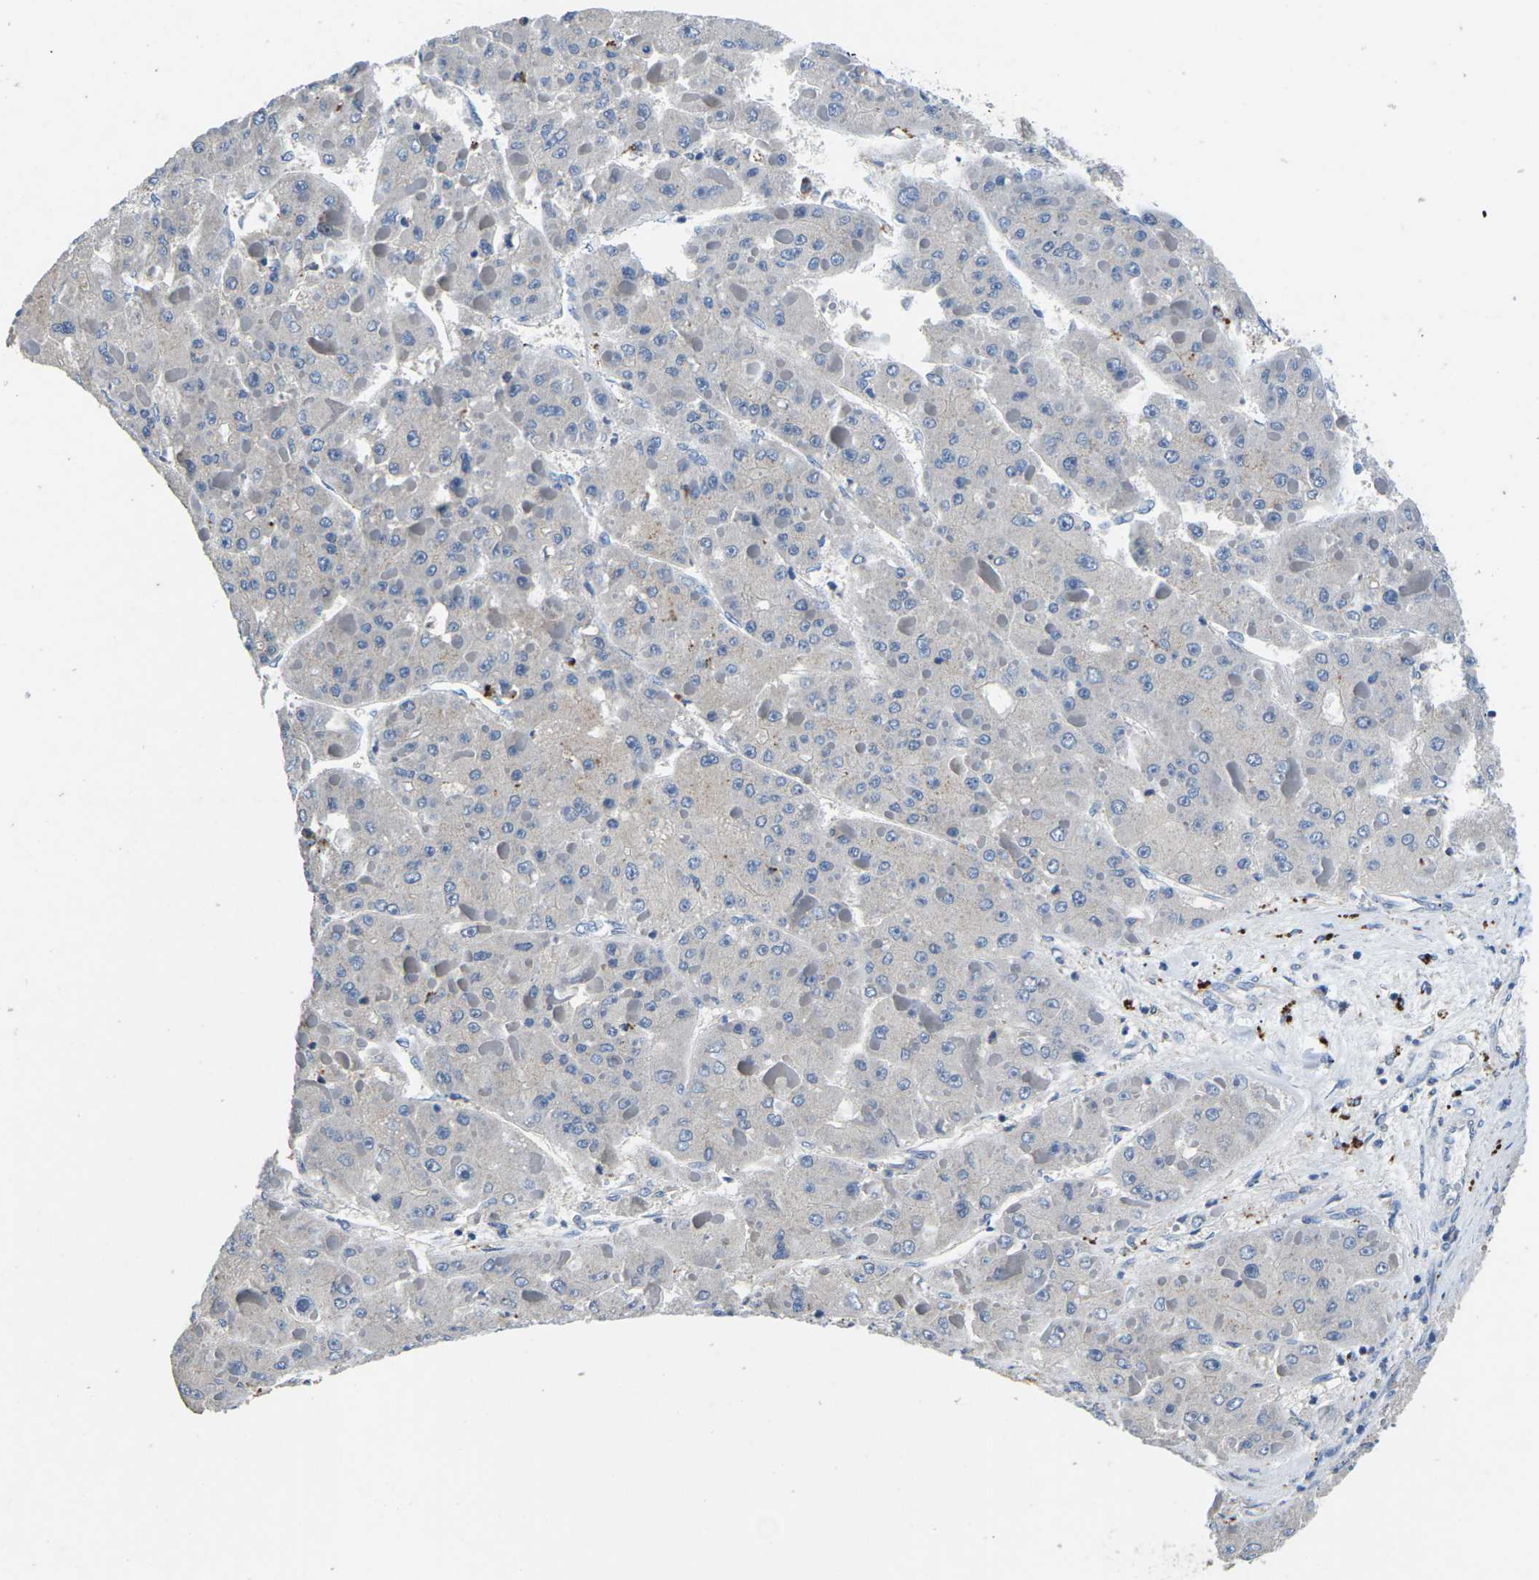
{"staining": {"intensity": "negative", "quantity": "none", "location": "none"}, "tissue": "liver cancer", "cell_type": "Tumor cells", "image_type": "cancer", "snomed": [{"axis": "morphology", "description": "Carcinoma, Hepatocellular, NOS"}, {"axis": "topography", "description": "Liver"}], "caption": "High power microscopy histopathology image of an IHC image of liver cancer, revealing no significant positivity in tumor cells. (Stains: DAB (3,3'-diaminobenzidine) immunohistochemistry (IHC) with hematoxylin counter stain, Microscopy: brightfield microscopy at high magnification).", "gene": "PDCD6IP", "patient": {"sex": "female", "age": 73}}